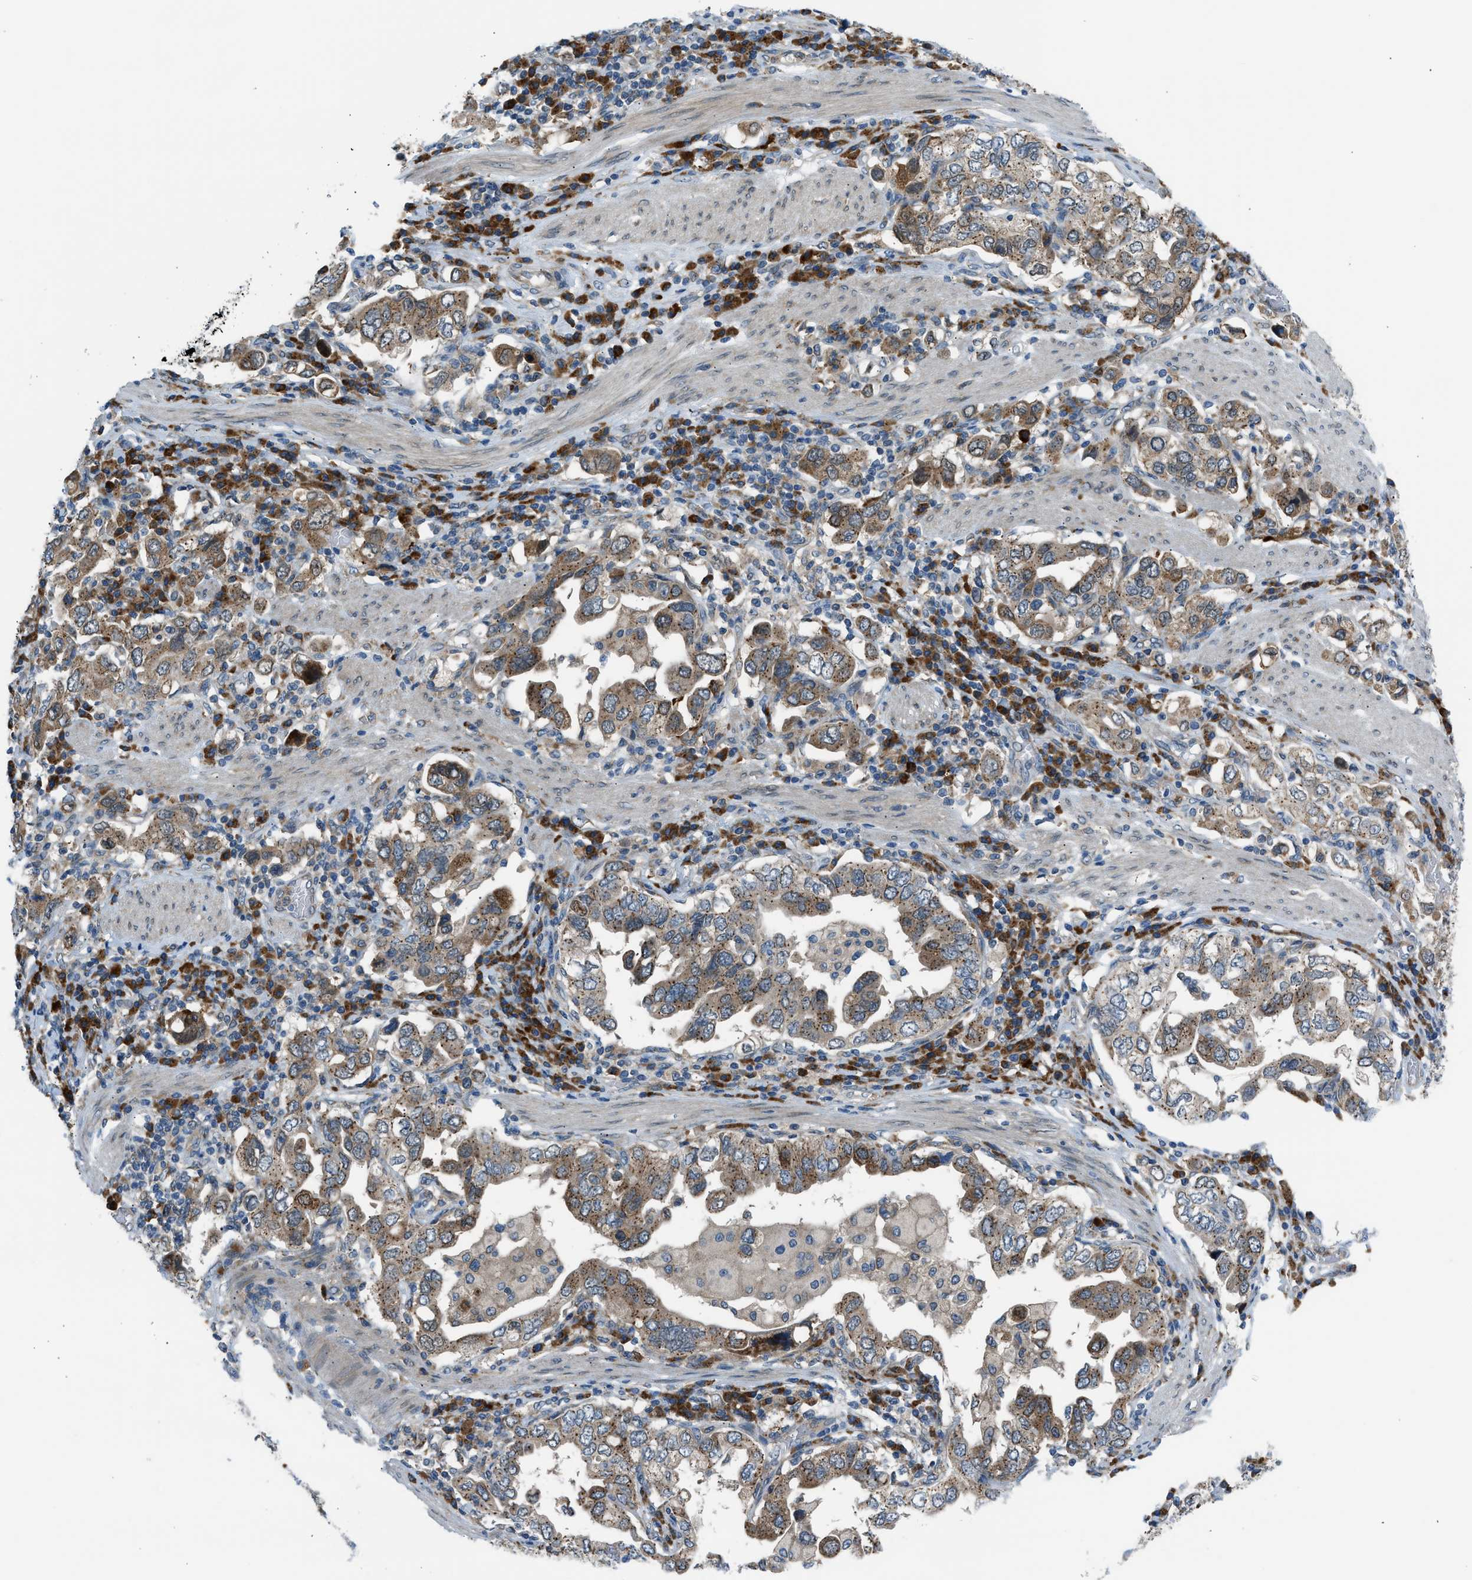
{"staining": {"intensity": "moderate", "quantity": ">75%", "location": "cytoplasmic/membranous"}, "tissue": "stomach cancer", "cell_type": "Tumor cells", "image_type": "cancer", "snomed": [{"axis": "morphology", "description": "Adenocarcinoma, NOS"}, {"axis": "topography", "description": "Stomach, upper"}], "caption": "Immunohistochemical staining of human adenocarcinoma (stomach) demonstrates medium levels of moderate cytoplasmic/membranous protein positivity in approximately >75% of tumor cells.", "gene": "EDARADD", "patient": {"sex": "male", "age": 62}}